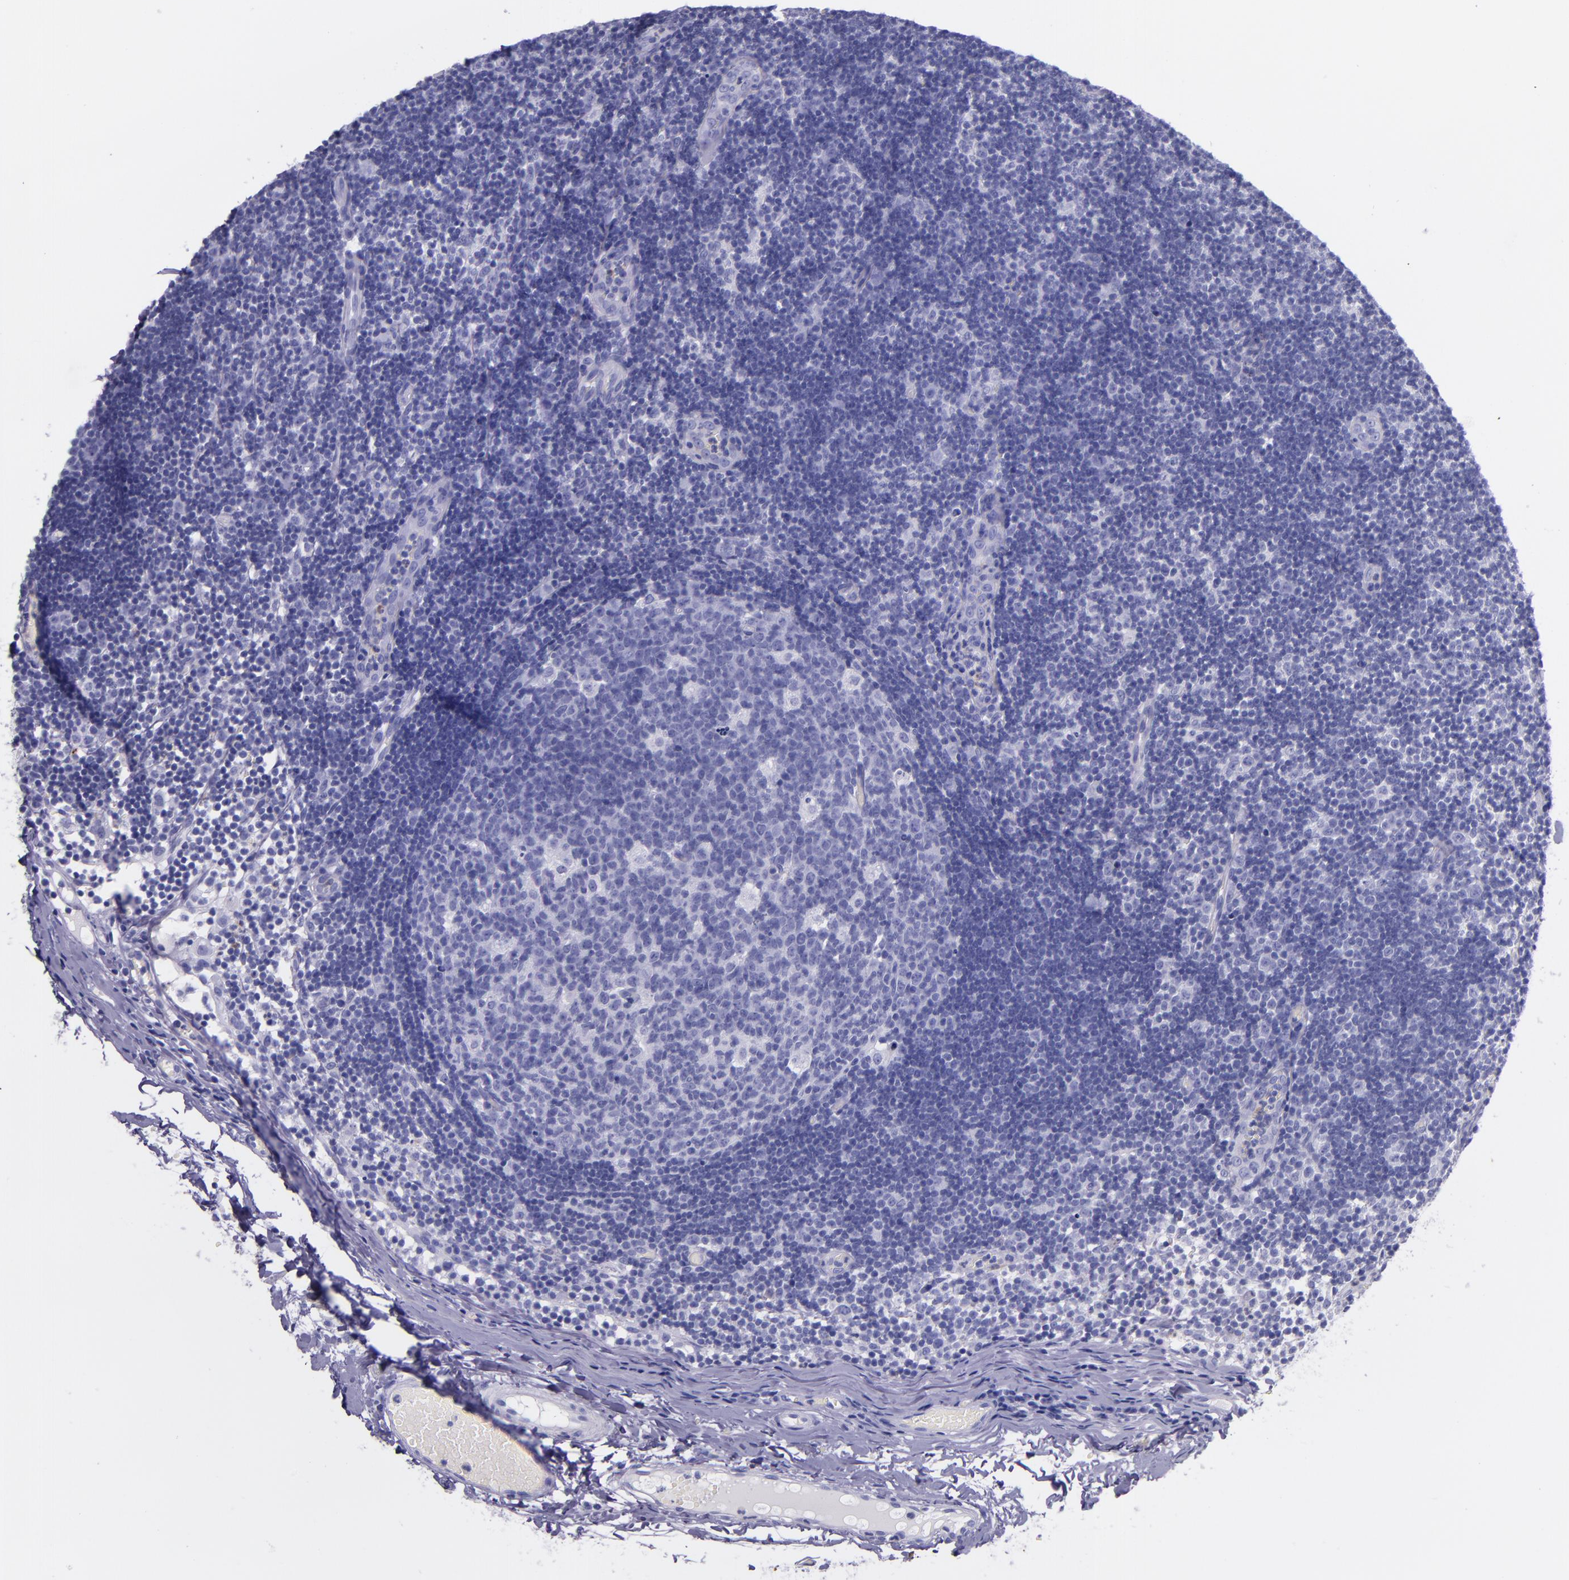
{"staining": {"intensity": "negative", "quantity": "none", "location": "none"}, "tissue": "lymph node", "cell_type": "Germinal center cells", "image_type": "normal", "snomed": [{"axis": "morphology", "description": "Normal tissue, NOS"}, {"axis": "morphology", "description": "Inflammation, NOS"}, {"axis": "topography", "description": "Lymph node"}, {"axis": "topography", "description": "Salivary gland"}], "caption": "DAB (3,3'-diaminobenzidine) immunohistochemical staining of unremarkable human lymph node demonstrates no significant staining in germinal center cells. (DAB (3,3'-diaminobenzidine) immunohistochemistry visualized using brightfield microscopy, high magnification).", "gene": "SLPI", "patient": {"sex": "male", "age": 3}}